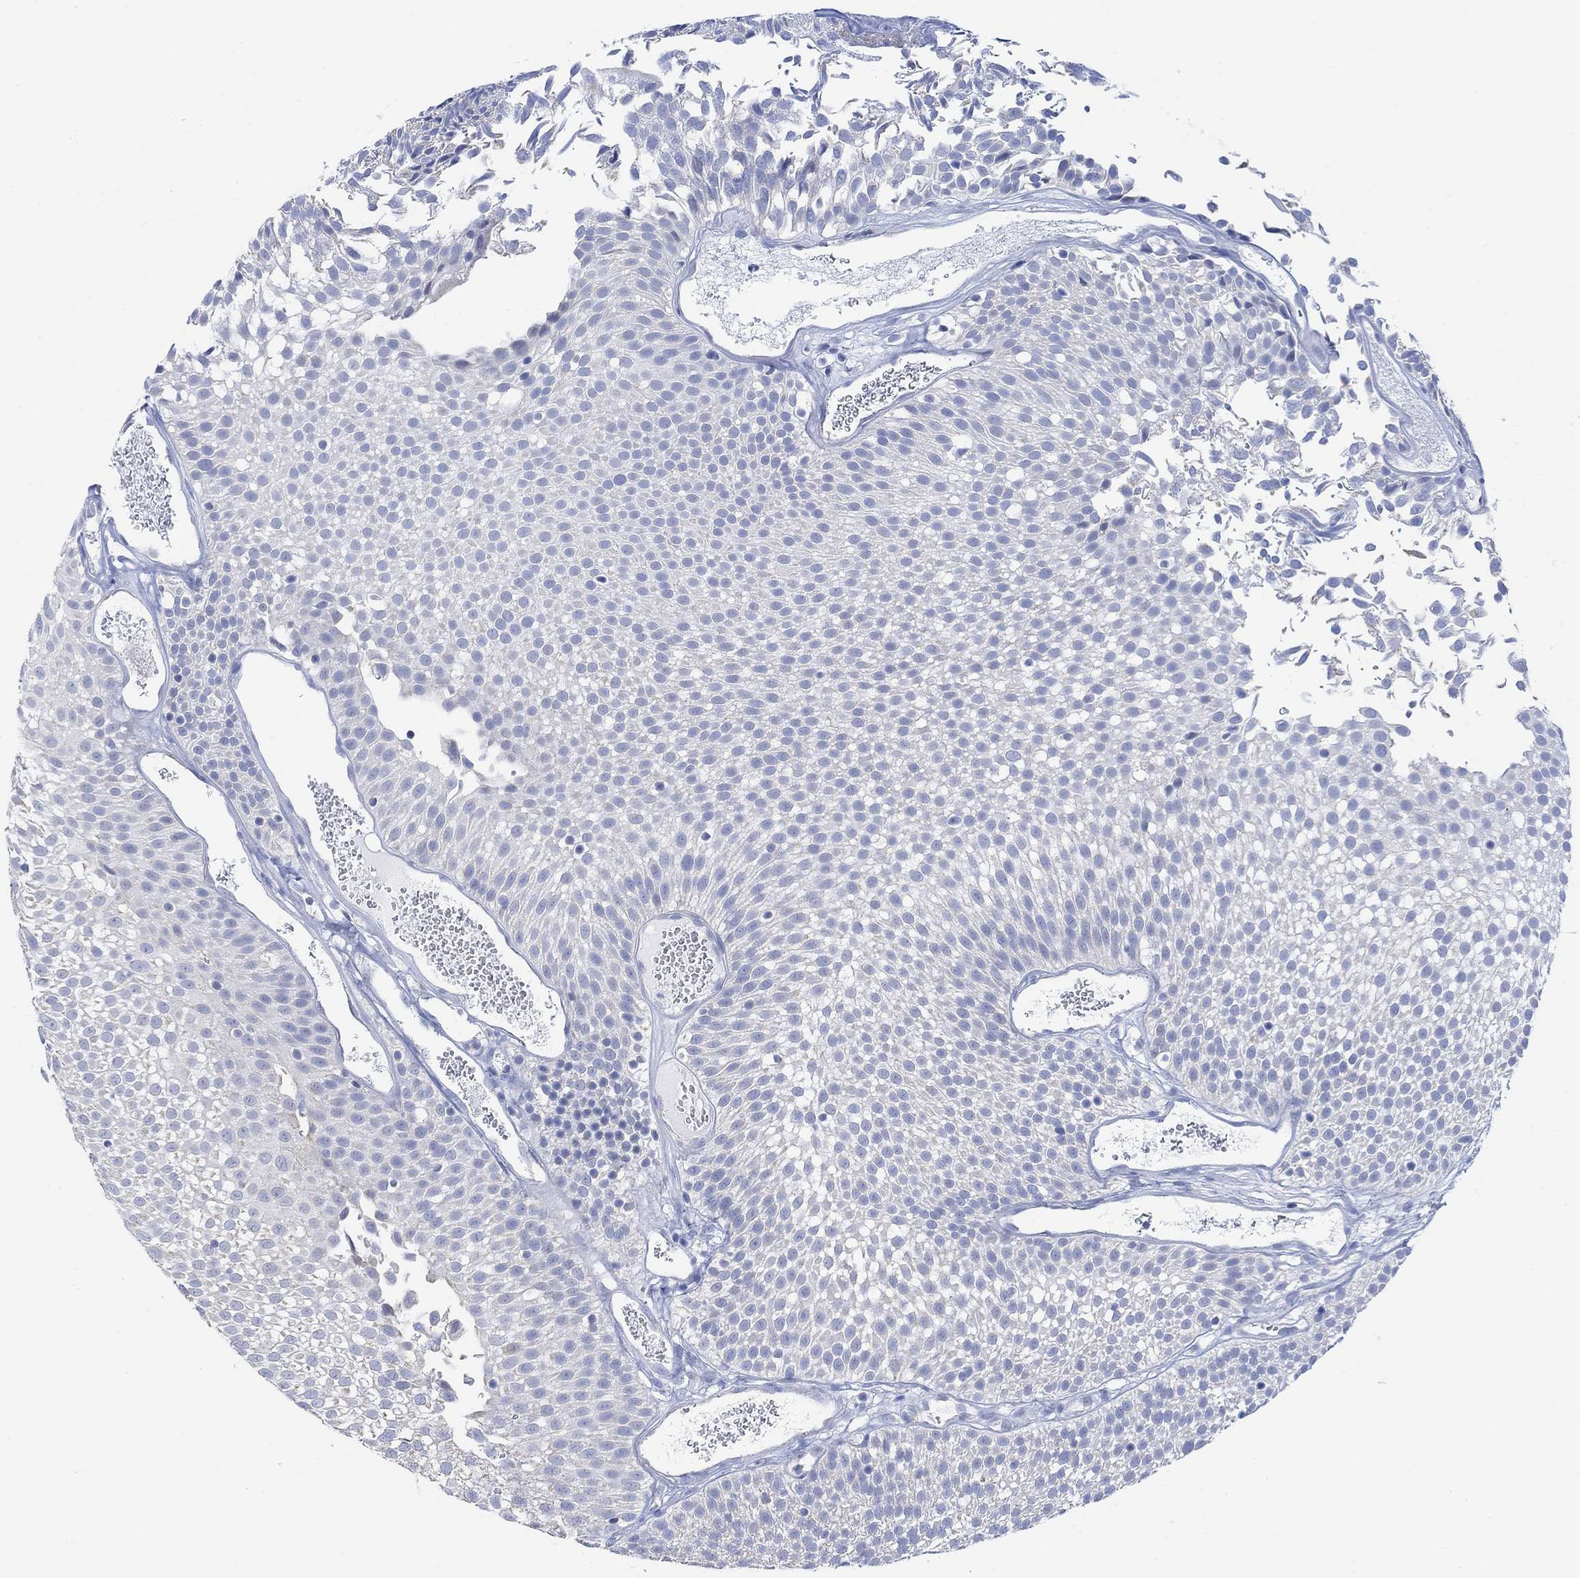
{"staining": {"intensity": "negative", "quantity": "none", "location": "none"}, "tissue": "urothelial cancer", "cell_type": "Tumor cells", "image_type": "cancer", "snomed": [{"axis": "morphology", "description": "Urothelial carcinoma, Low grade"}, {"axis": "topography", "description": "Urinary bladder"}], "caption": "High power microscopy histopathology image of an IHC image of urothelial cancer, revealing no significant expression in tumor cells. Brightfield microscopy of immunohistochemistry (IHC) stained with DAB (brown) and hematoxylin (blue), captured at high magnification.", "gene": "SYT12", "patient": {"sex": "male", "age": 52}}